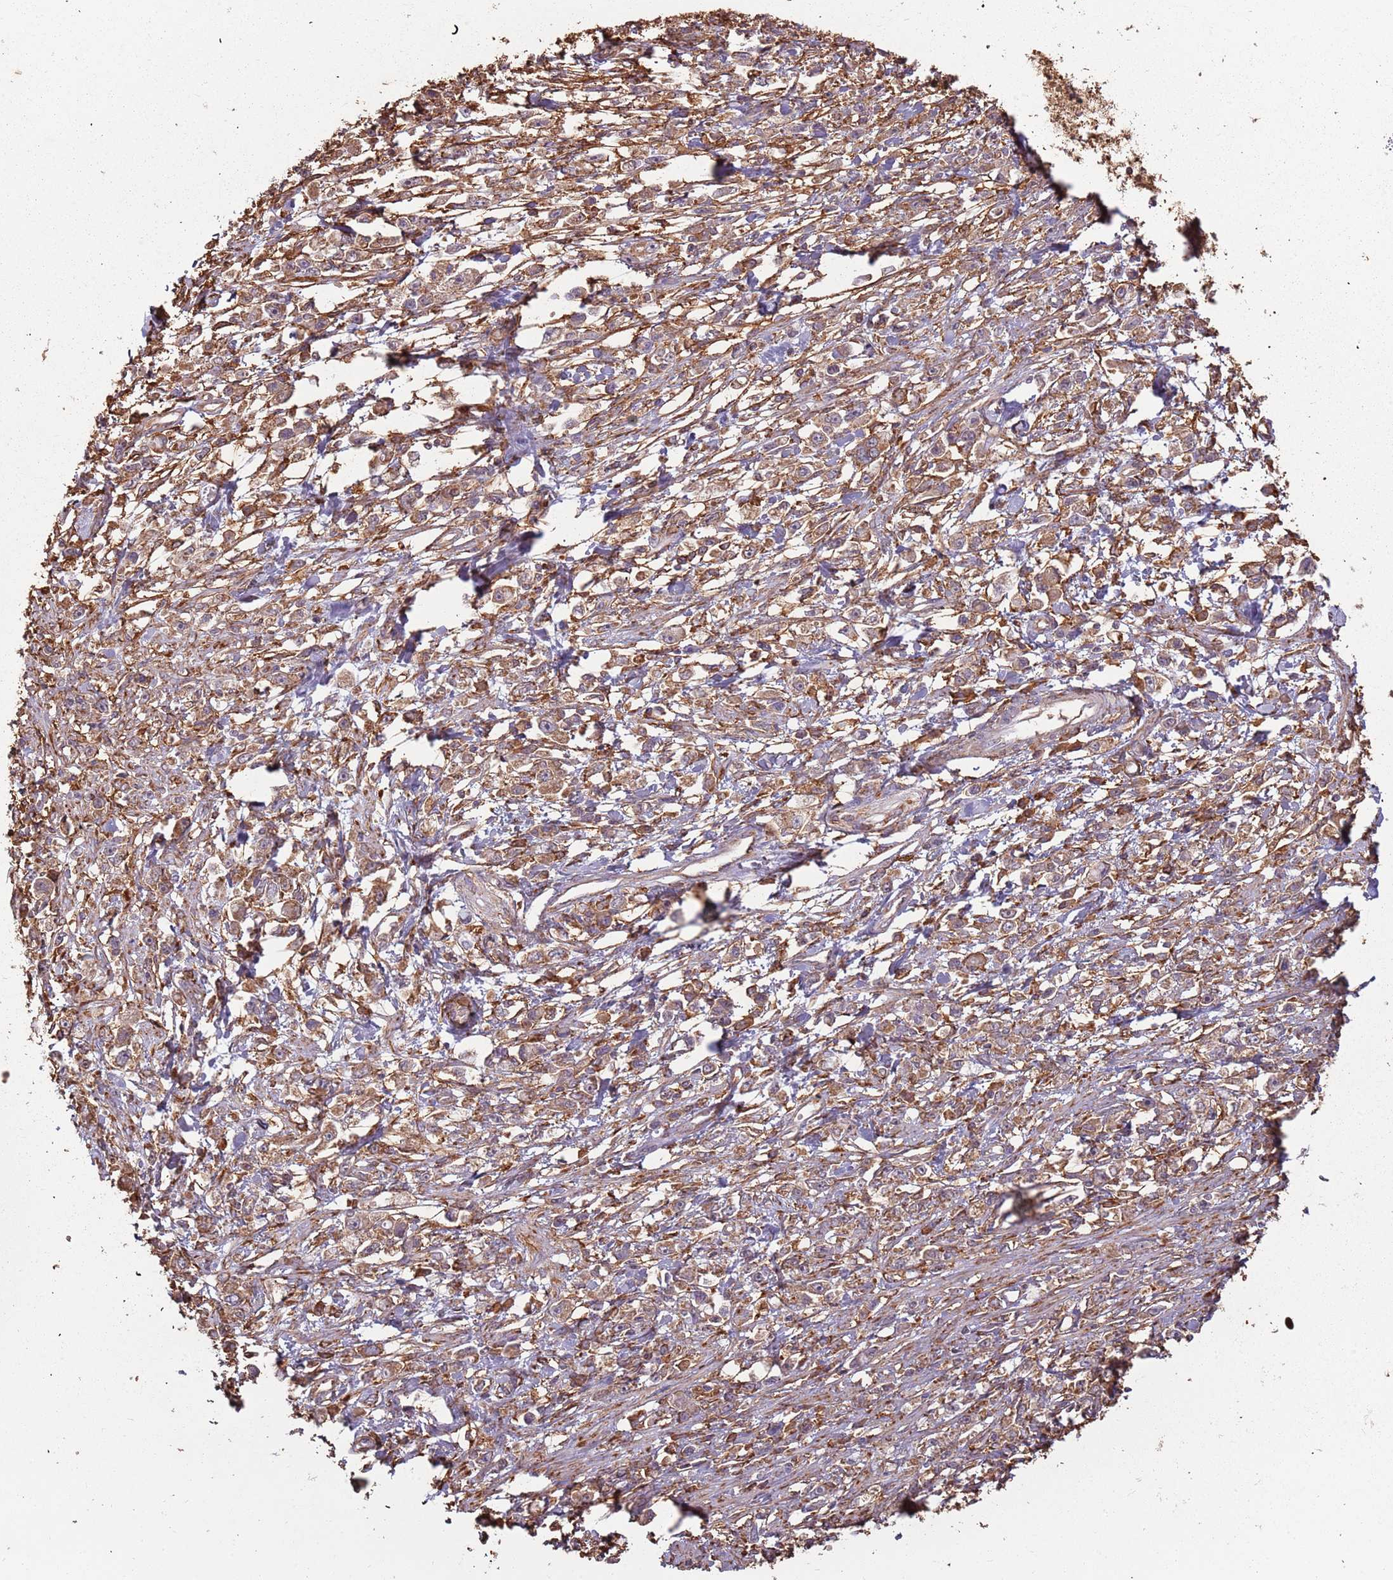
{"staining": {"intensity": "moderate", "quantity": "25%-75%", "location": "cytoplasmic/membranous"}, "tissue": "stomach cancer", "cell_type": "Tumor cells", "image_type": "cancer", "snomed": [{"axis": "morphology", "description": "Adenocarcinoma, NOS"}, {"axis": "topography", "description": "Stomach"}], "caption": "Moderate cytoplasmic/membranous expression is present in about 25%-75% of tumor cells in stomach cancer.", "gene": "ATOSB", "patient": {"sex": "female", "age": 59}}